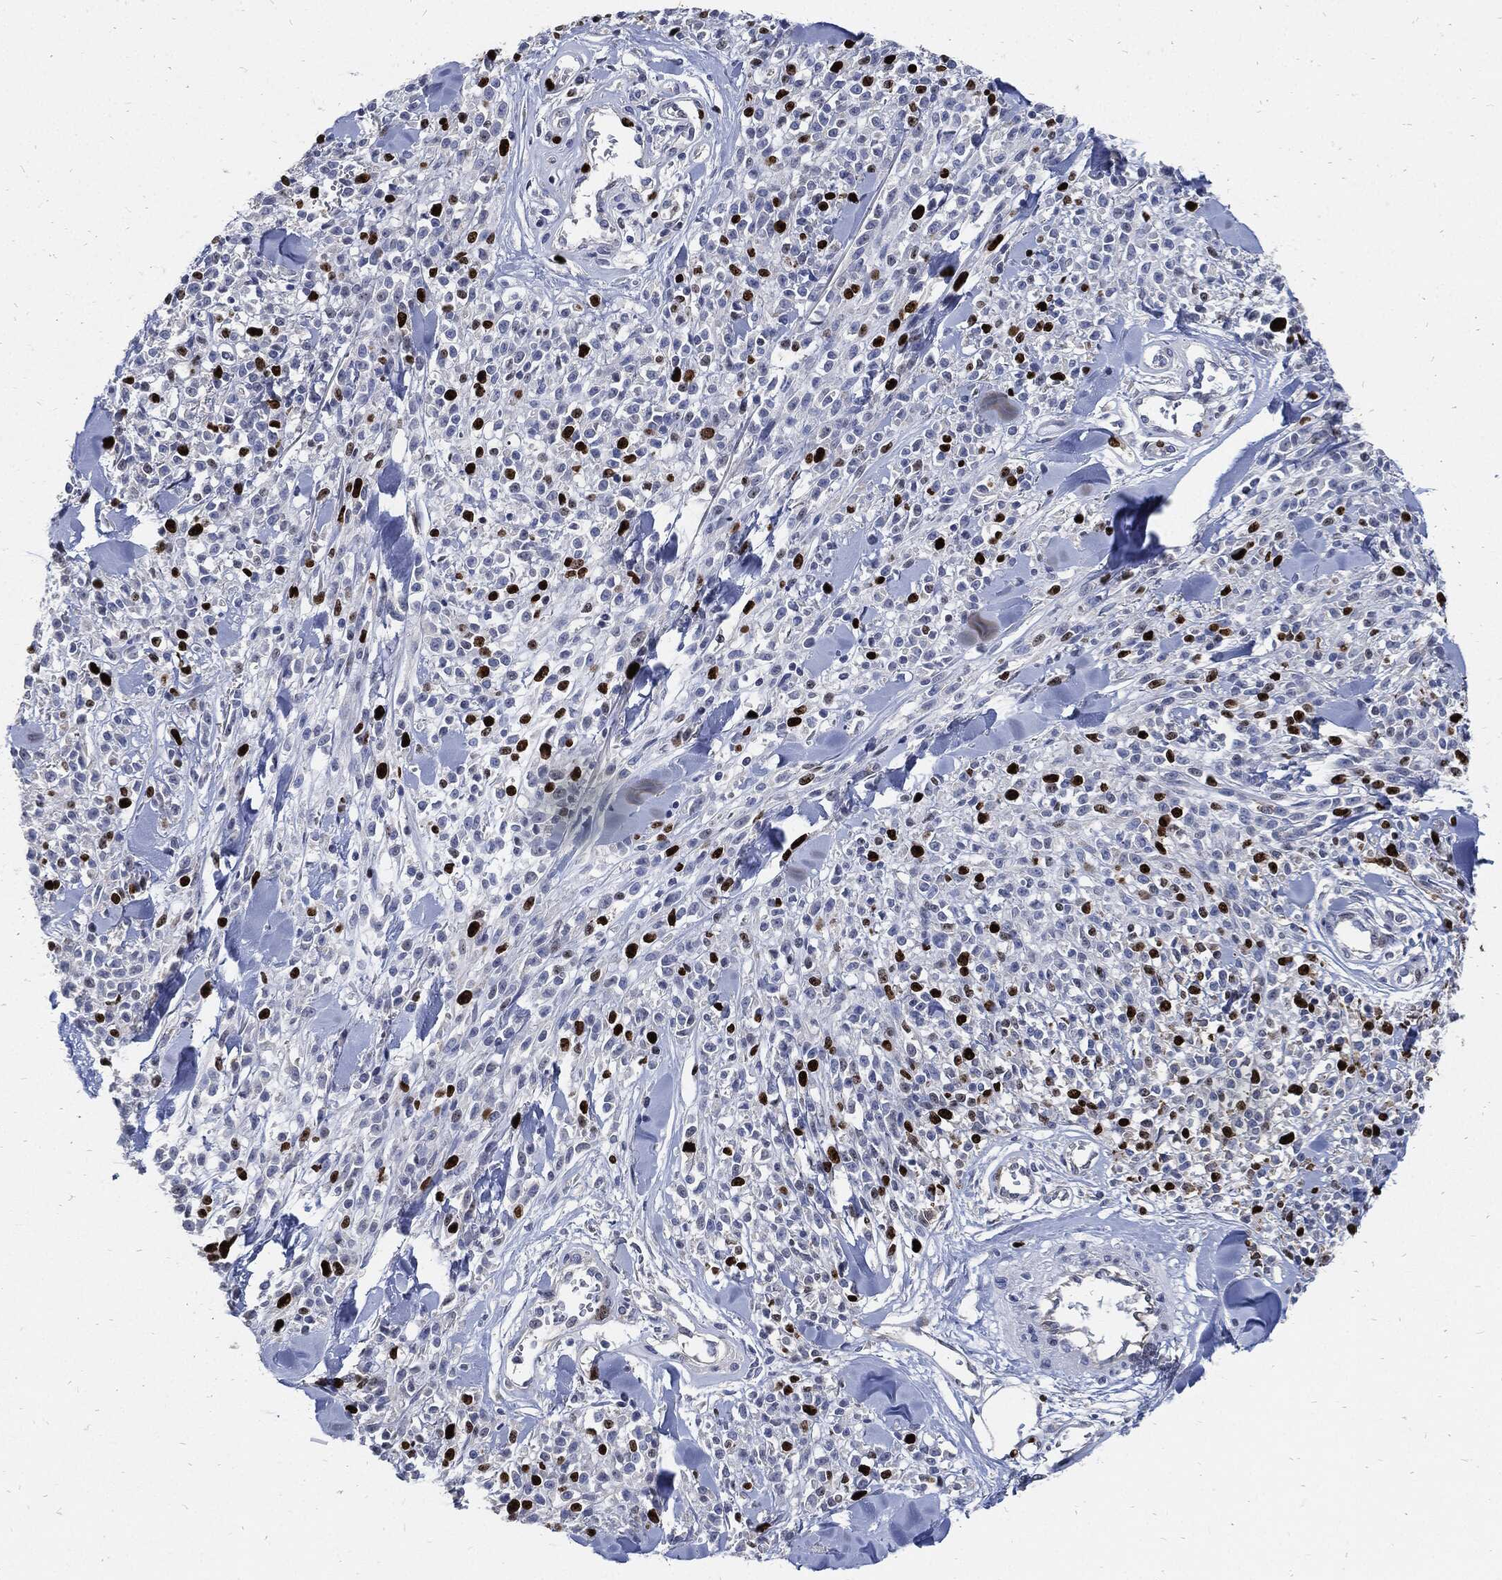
{"staining": {"intensity": "strong", "quantity": "<25%", "location": "nuclear"}, "tissue": "melanoma", "cell_type": "Tumor cells", "image_type": "cancer", "snomed": [{"axis": "morphology", "description": "Malignant melanoma, NOS"}, {"axis": "topography", "description": "Skin"}, {"axis": "topography", "description": "Skin of trunk"}], "caption": "Immunohistochemistry image of neoplastic tissue: malignant melanoma stained using immunohistochemistry displays medium levels of strong protein expression localized specifically in the nuclear of tumor cells, appearing as a nuclear brown color.", "gene": "MKI67", "patient": {"sex": "male", "age": 74}}